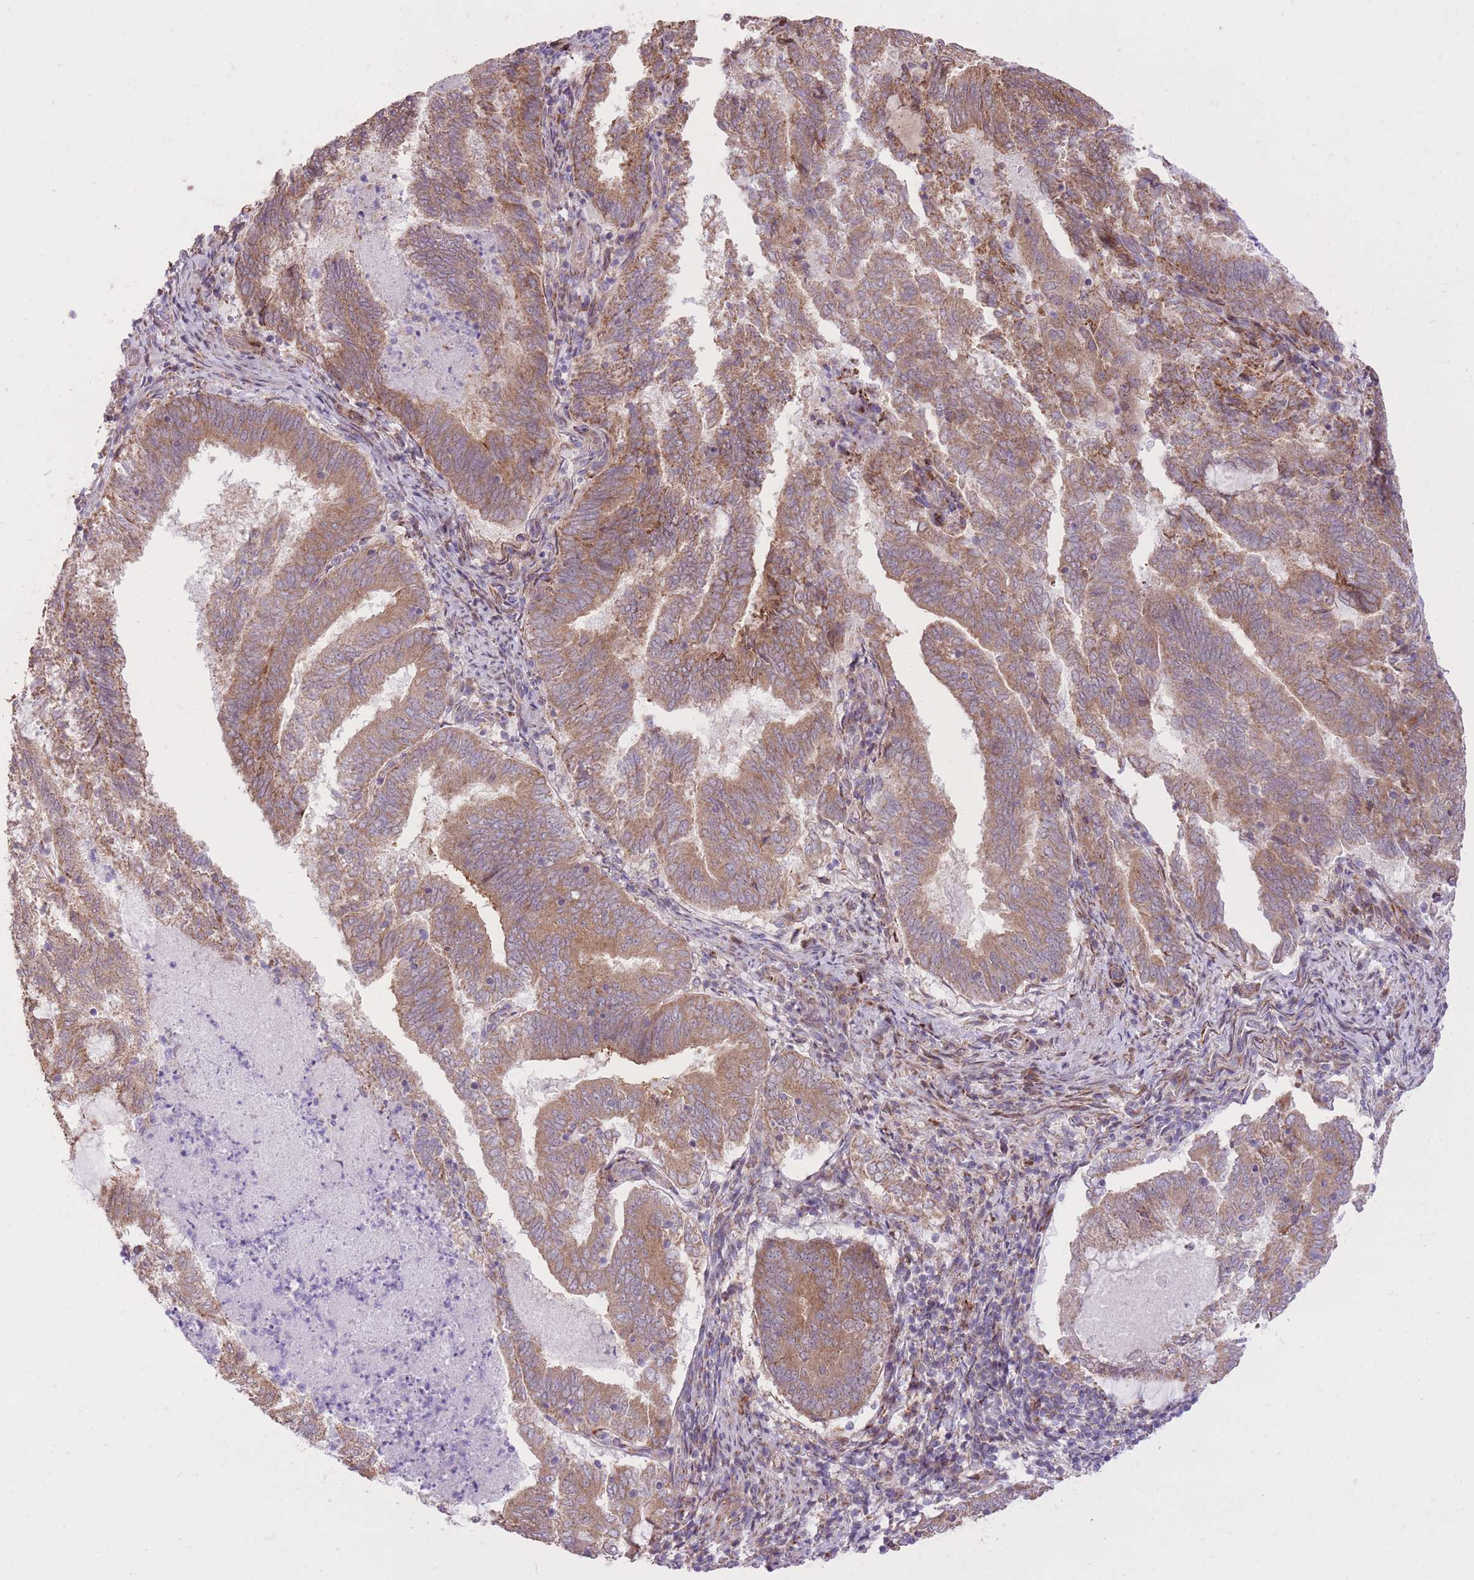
{"staining": {"intensity": "moderate", "quantity": ">75%", "location": "cytoplasmic/membranous"}, "tissue": "endometrial cancer", "cell_type": "Tumor cells", "image_type": "cancer", "snomed": [{"axis": "morphology", "description": "Adenocarcinoma, NOS"}, {"axis": "topography", "description": "Endometrium"}], "caption": "There is medium levels of moderate cytoplasmic/membranous expression in tumor cells of endometrial cancer, as demonstrated by immunohistochemical staining (brown color).", "gene": "SLC4A4", "patient": {"sex": "female", "age": 80}}